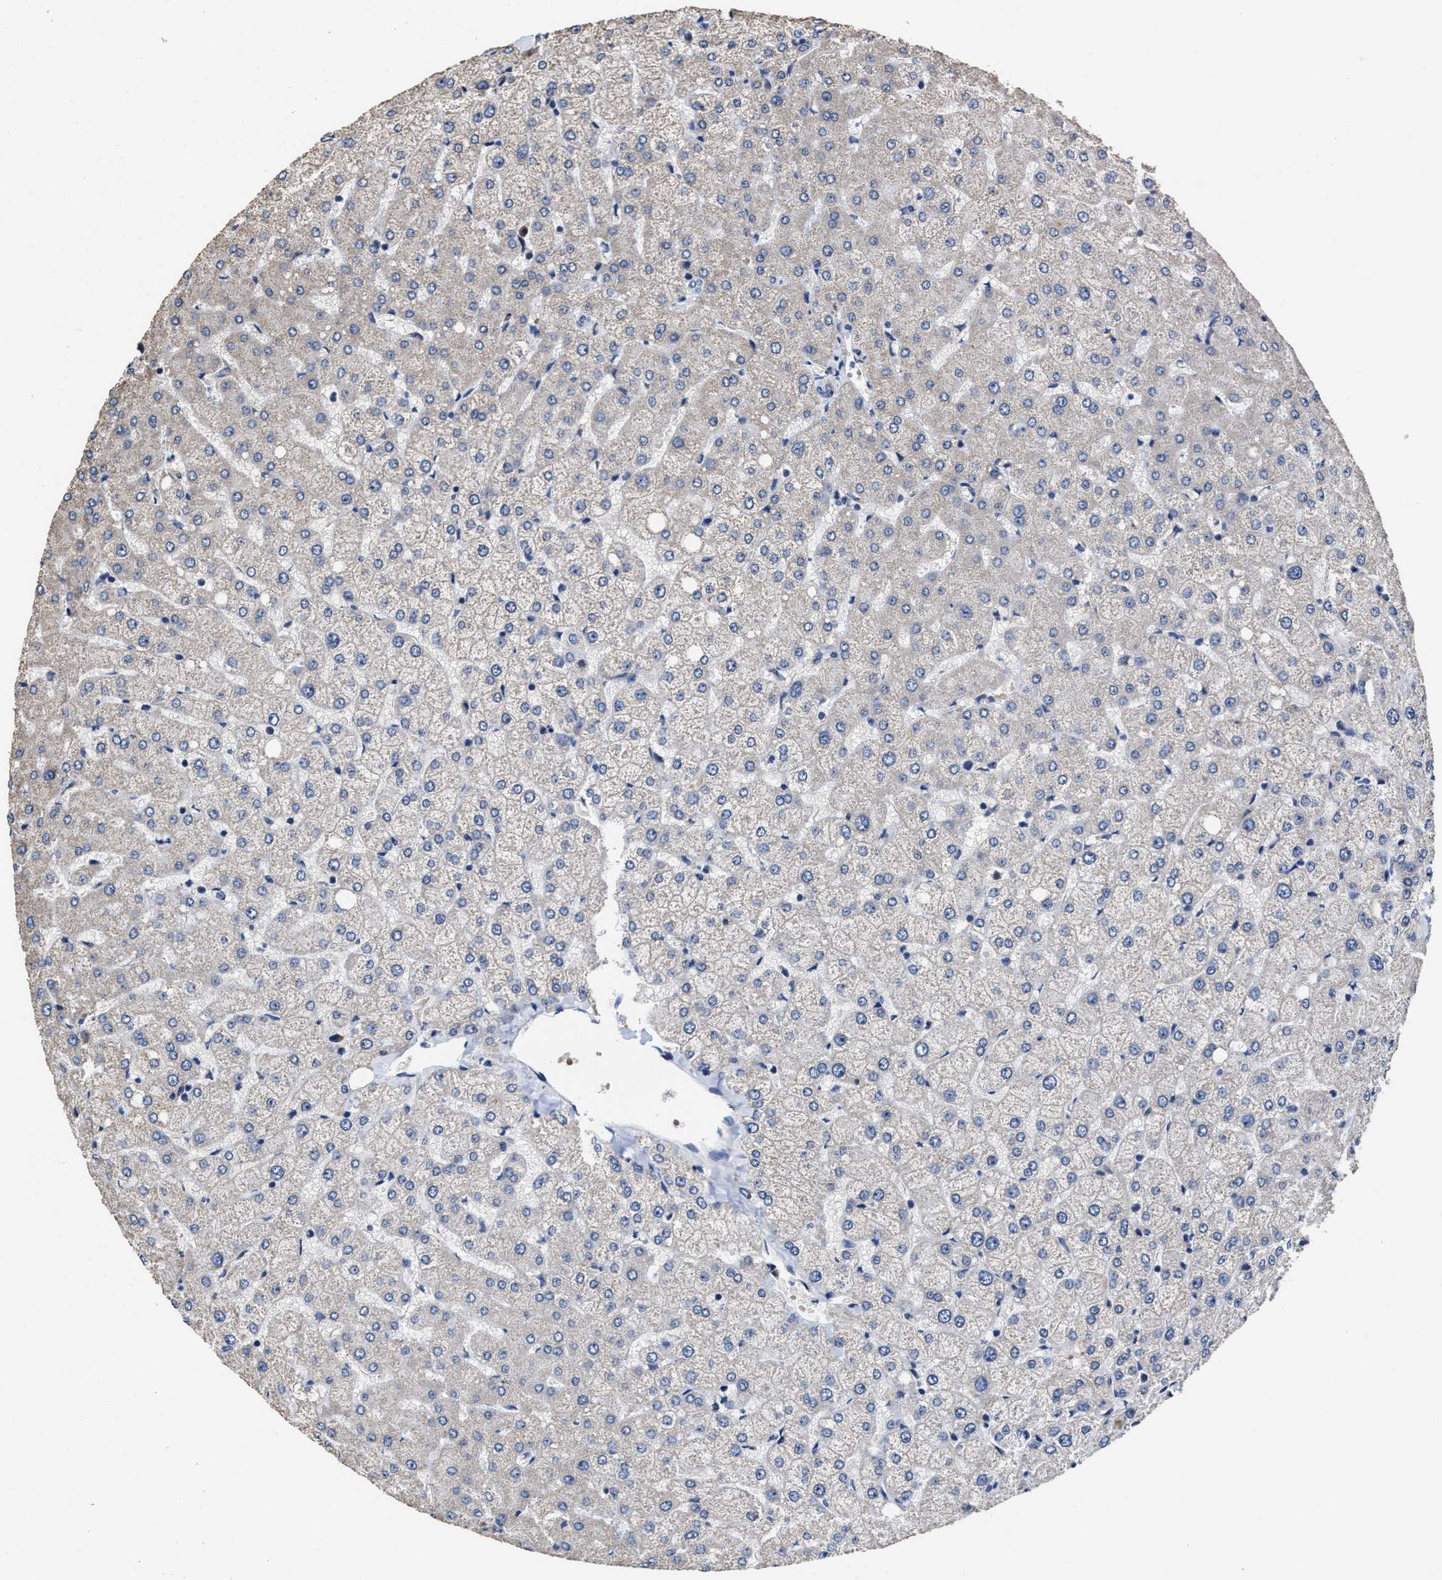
{"staining": {"intensity": "negative", "quantity": "none", "location": "none"}, "tissue": "liver", "cell_type": "Cholangiocytes", "image_type": "normal", "snomed": [{"axis": "morphology", "description": "Normal tissue, NOS"}, {"axis": "topography", "description": "Liver"}], "caption": "A high-resolution image shows immunohistochemistry (IHC) staining of normal liver, which exhibits no significant staining in cholangiocytes.", "gene": "ZFAT", "patient": {"sex": "female", "age": 54}}